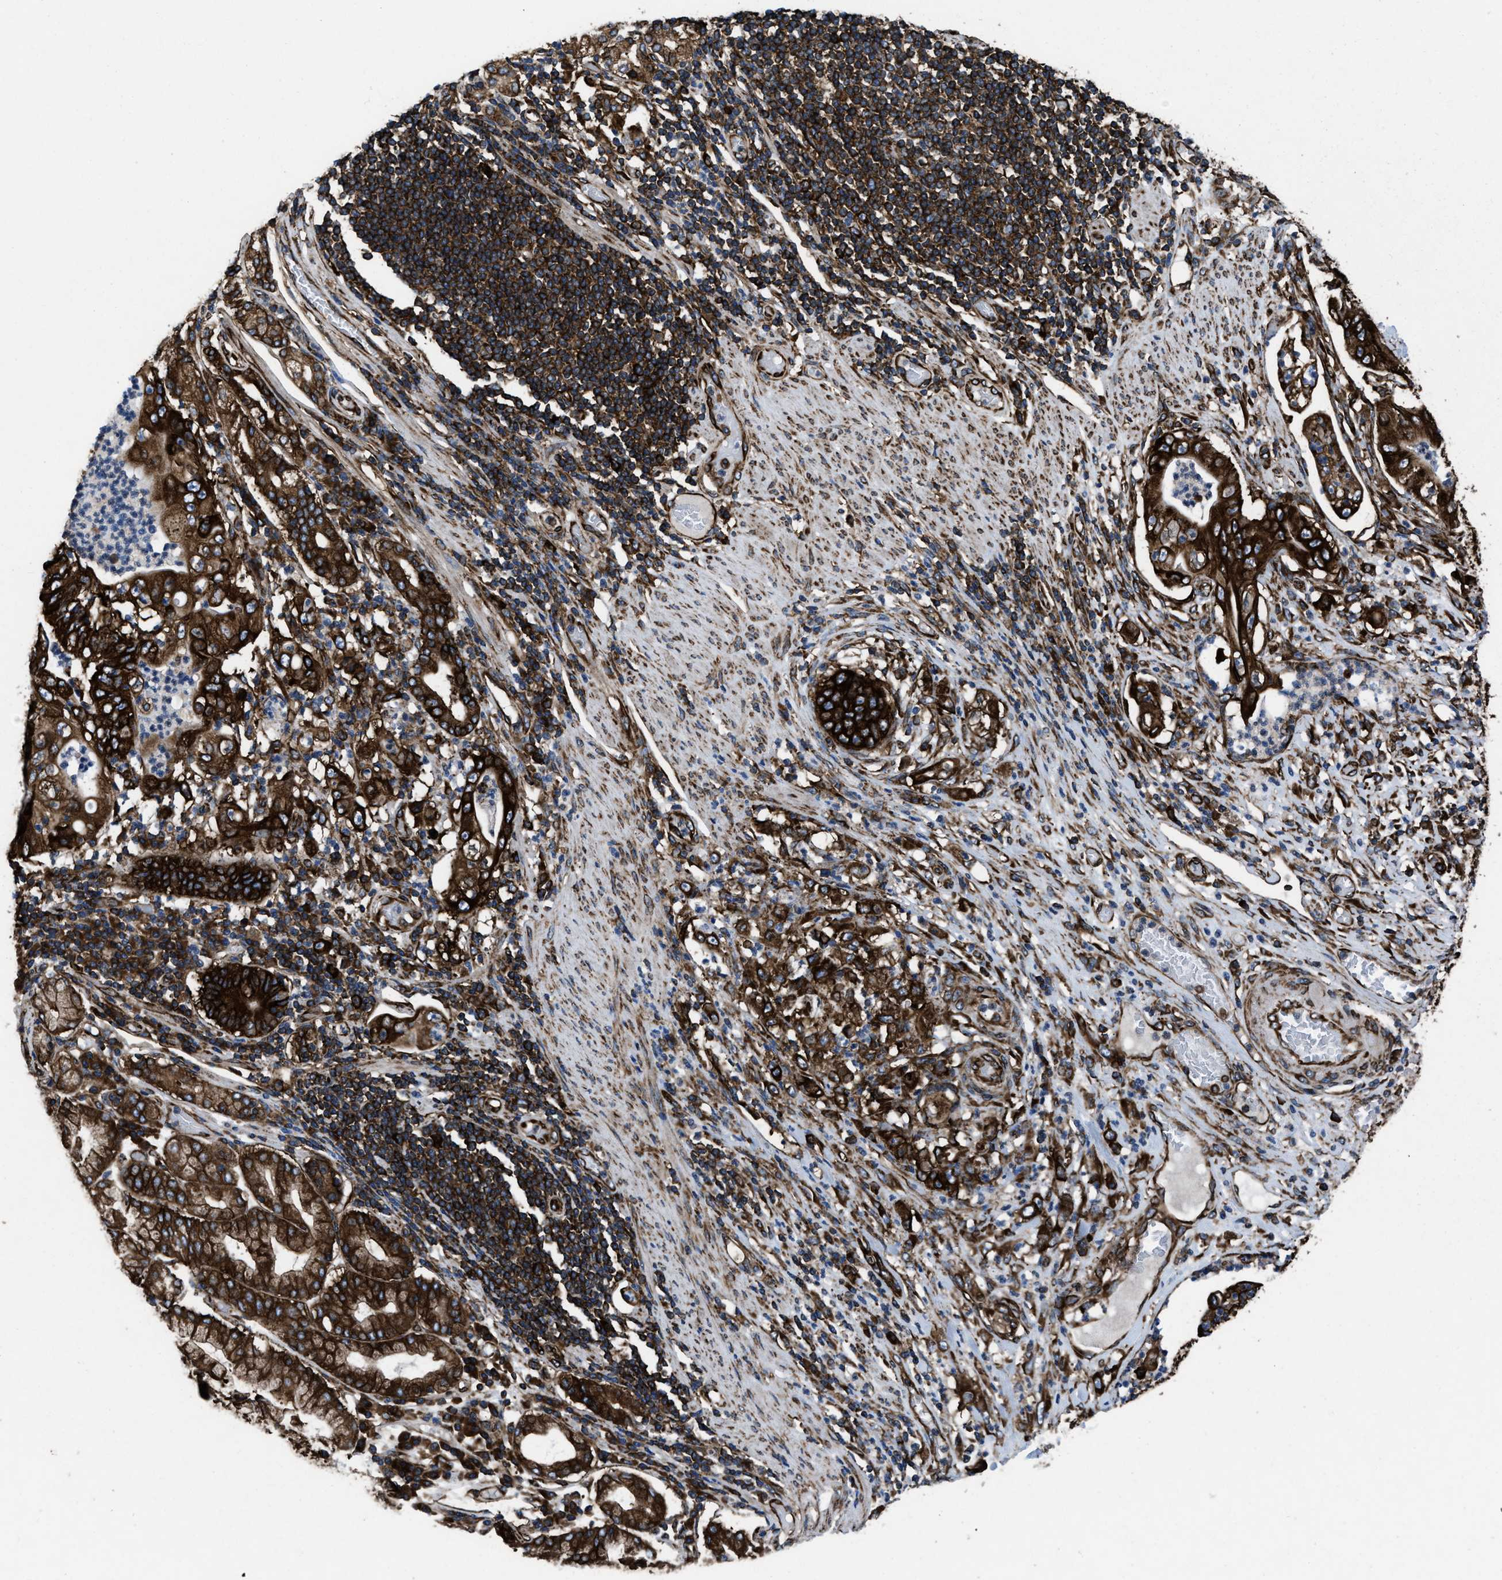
{"staining": {"intensity": "strong", "quantity": ">75%", "location": "cytoplasmic/membranous"}, "tissue": "stomach cancer", "cell_type": "Tumor cells", "image_type": "cancer", "snomed": [{"axis": "morphology", "description": "Adenocarcinoma, NOS"}, {"axis": "topography", "description": "Stomach"}], "caption": "Human stomach cancer stained with a protein marker demonstrates strong staining in tumor cells.", "gene": "CAPRIN1", "patient": {"sex": "female", "age": 73}}